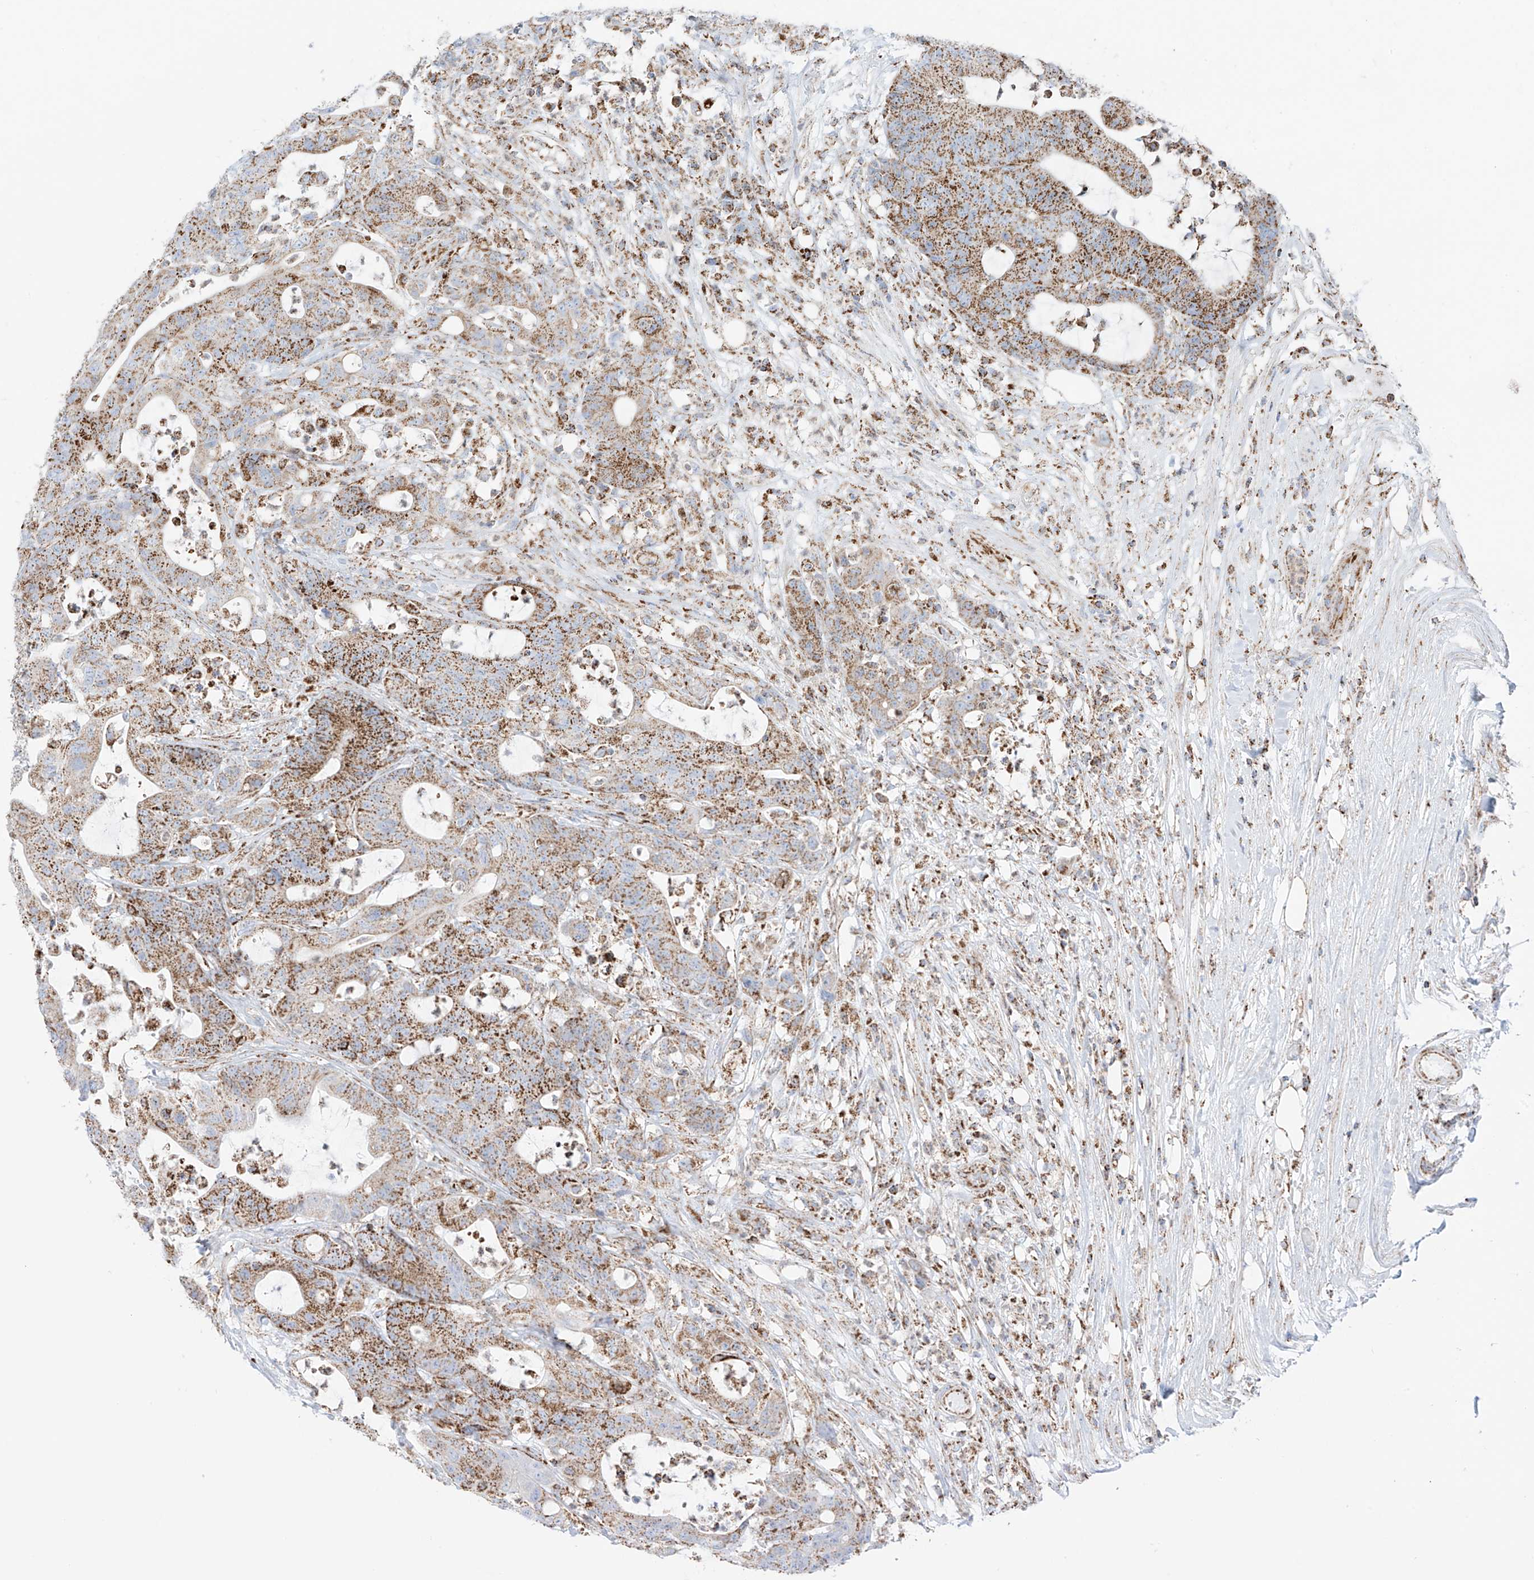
{"staining": {"intensity": "moderate", "quantity": ">75%", "location": "cytoplasmic/membranous"}, "tissue": "colorectal cancer", "cell_type": "Tumor cells", "image_type": "cancer", "snomed": [{"axis": "morphology", "description": "Adenocarcinoma, NOS"}, {"axis": "topography", "description": "Colon"}], "caption": "Colorectal cancer stained for a protein (brown) shows moderate cytoplasmic/membranous positive staining in approximately >75% of tumor cells.", "gene": "XKR3", "patient": {"sex": "female", "age": 84}}